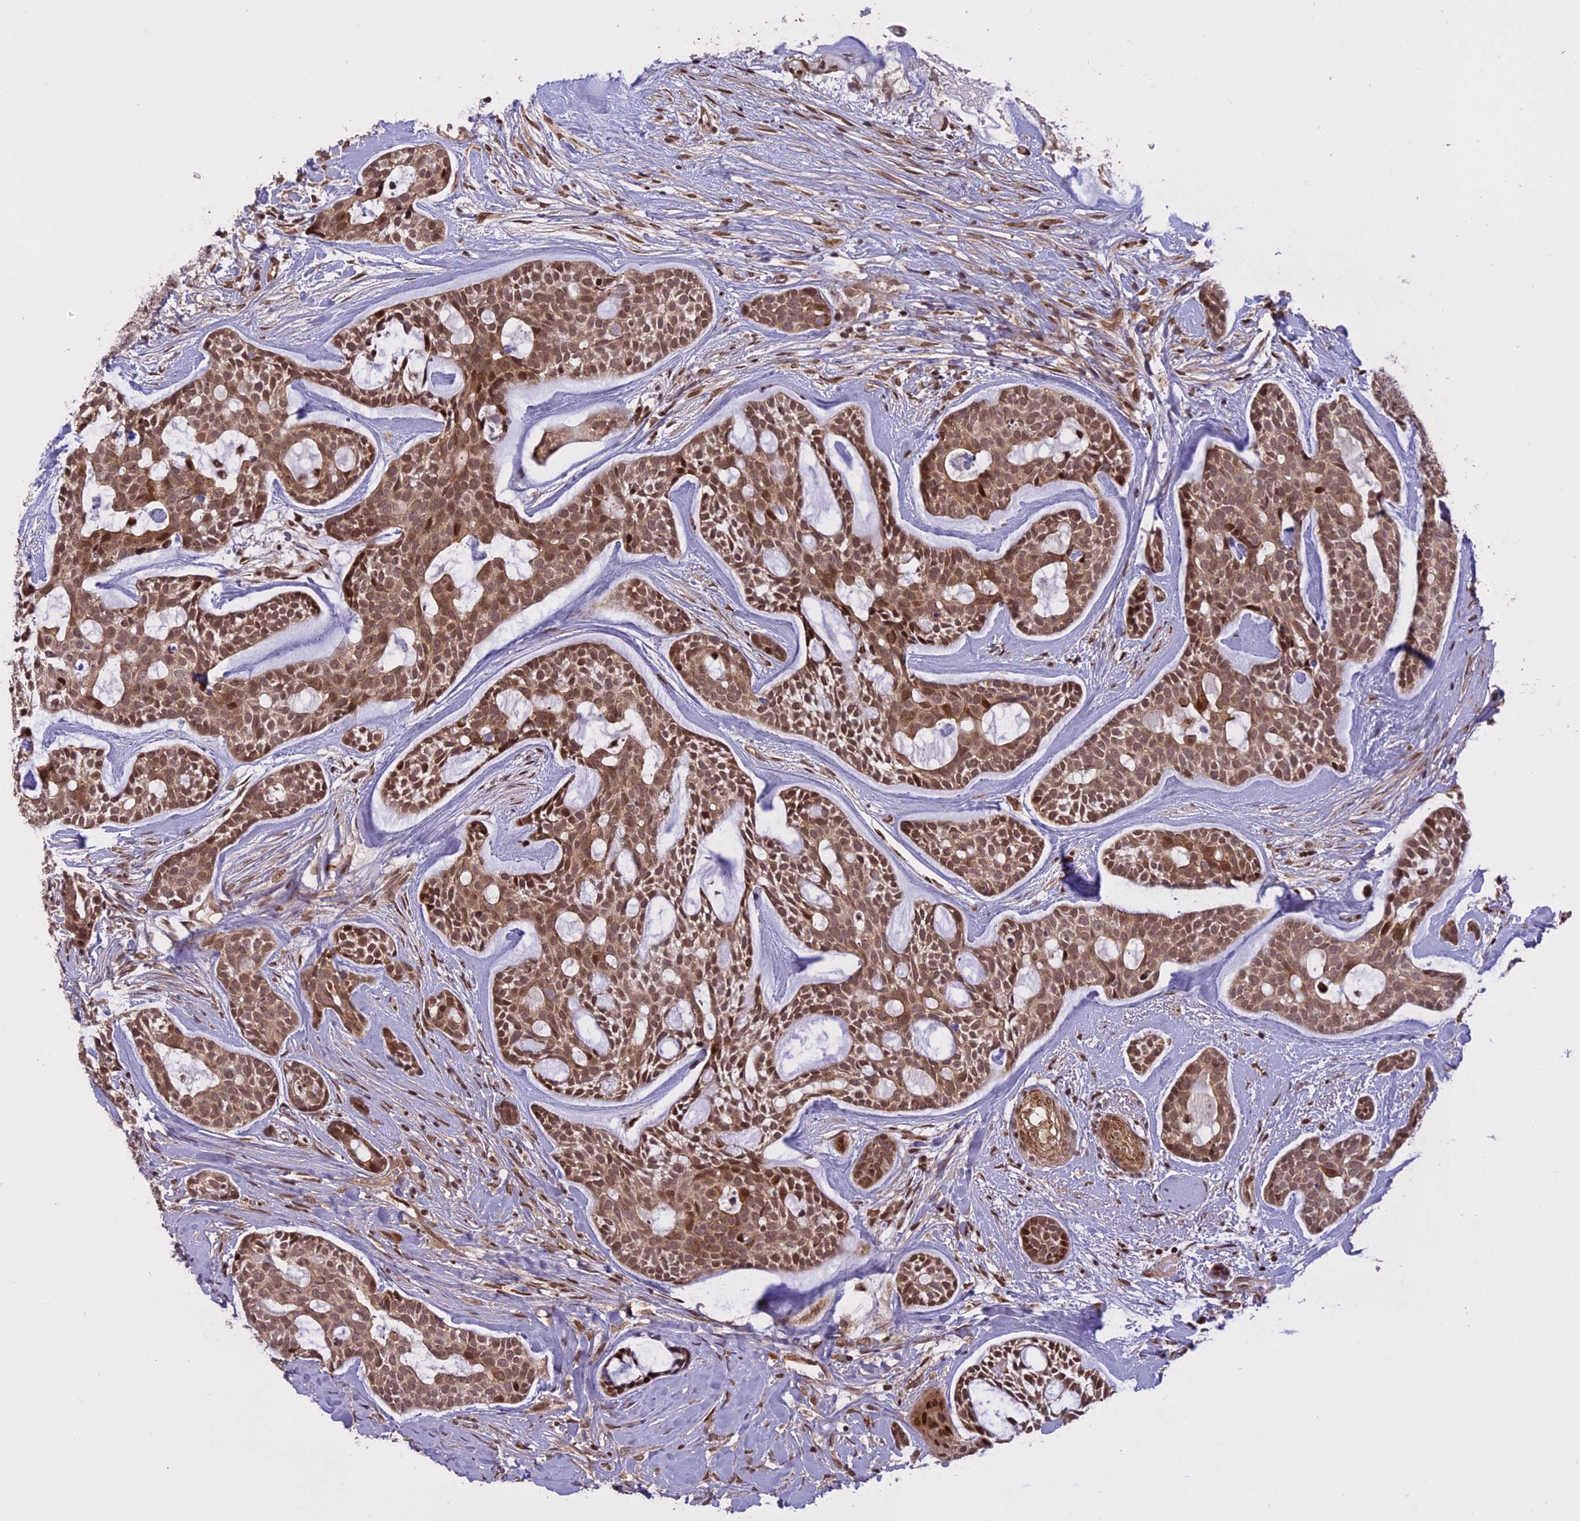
{"staining": {"intensity": "moderate", "quantity": ">75%", "location": "cytoplasmic/membranous,nuclear"}, "tissue": "head and neck cancer", "cell_type": "Tumor cells", "image_type": "cancer", "snomed": [{"axis": "morphology", "description": "Normal tissue, NOS"}, {"axis": "morphology", "description": "Adenocarcinoma, NOS"}, {"axis": "topography", "description": "Subcutis"}, {"axis": "topography", "description": "Nasopharynx"}, {"axis": "topography", "description": "Head-Neck"}], "caption": "Brown immunohistochemical staining in human head and neck cancer displays moderate cytoplasmic/membranous and nuclear positivity in about >75% of tumor cells. (DAB = brown stain, brightfield microscopy at high magnification).", "gene": "PRELID2", "patient": {"sex": "female", "age": 73}}